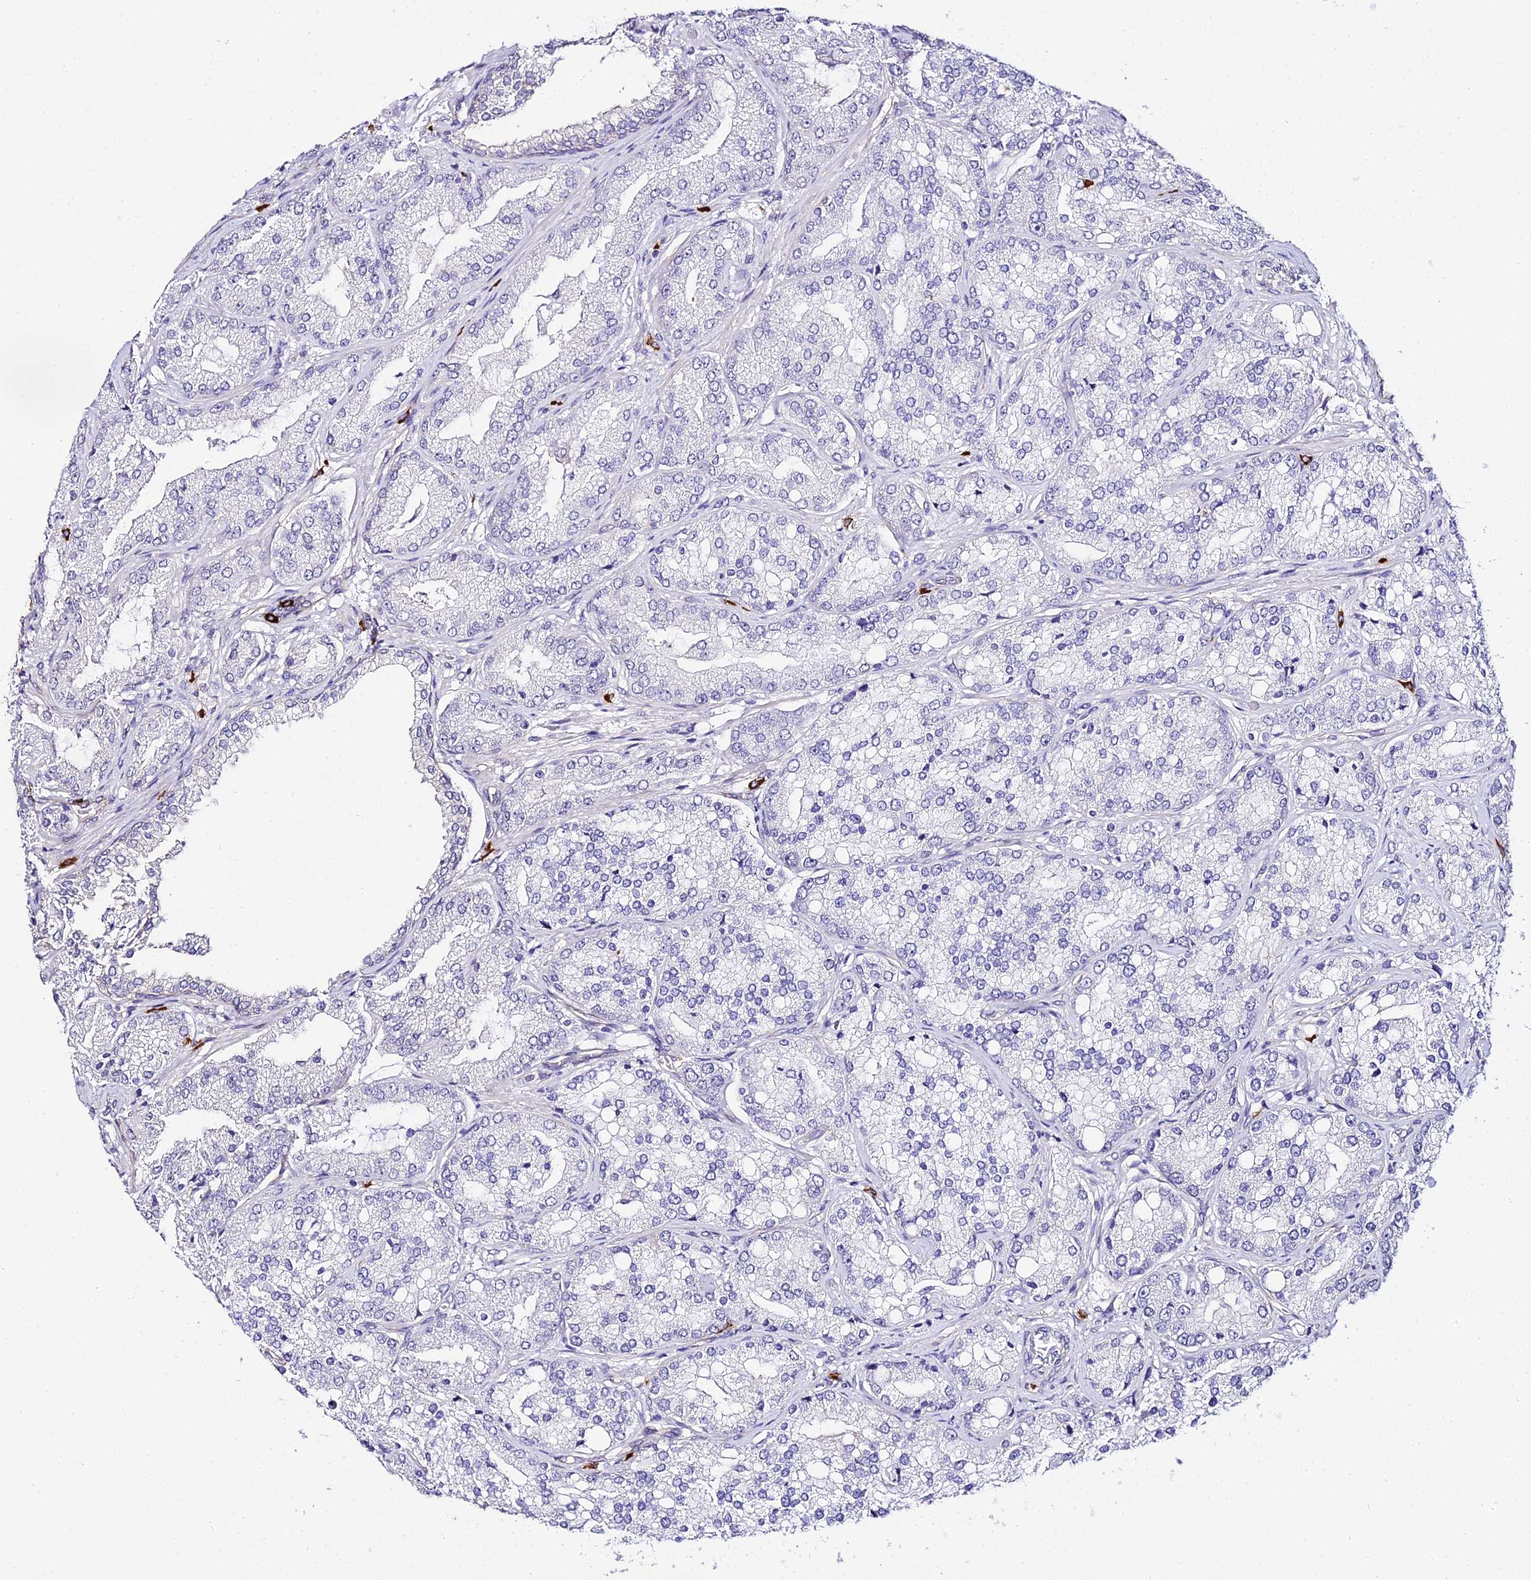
{"staining": {"intensity": "negative", "quantity": "none", "location": "none"}, "tissue": "prostate cancer", "cell_type": "Tumor cells", "image_type": "cancer", "snomed": [{"axis": "morphology", "description": "Adenocarcinoma, High grade"}, {"axis": "topography", "description": "Prostate"}], "caption": "Human adenocarcinoma (high-grade) (prostate) stained for a protein using immunohistochemistry (IHC) reveals no expression in tumor cells.", "gene": "POLR2I", "patient": {"sex": "male", "age": 71}}